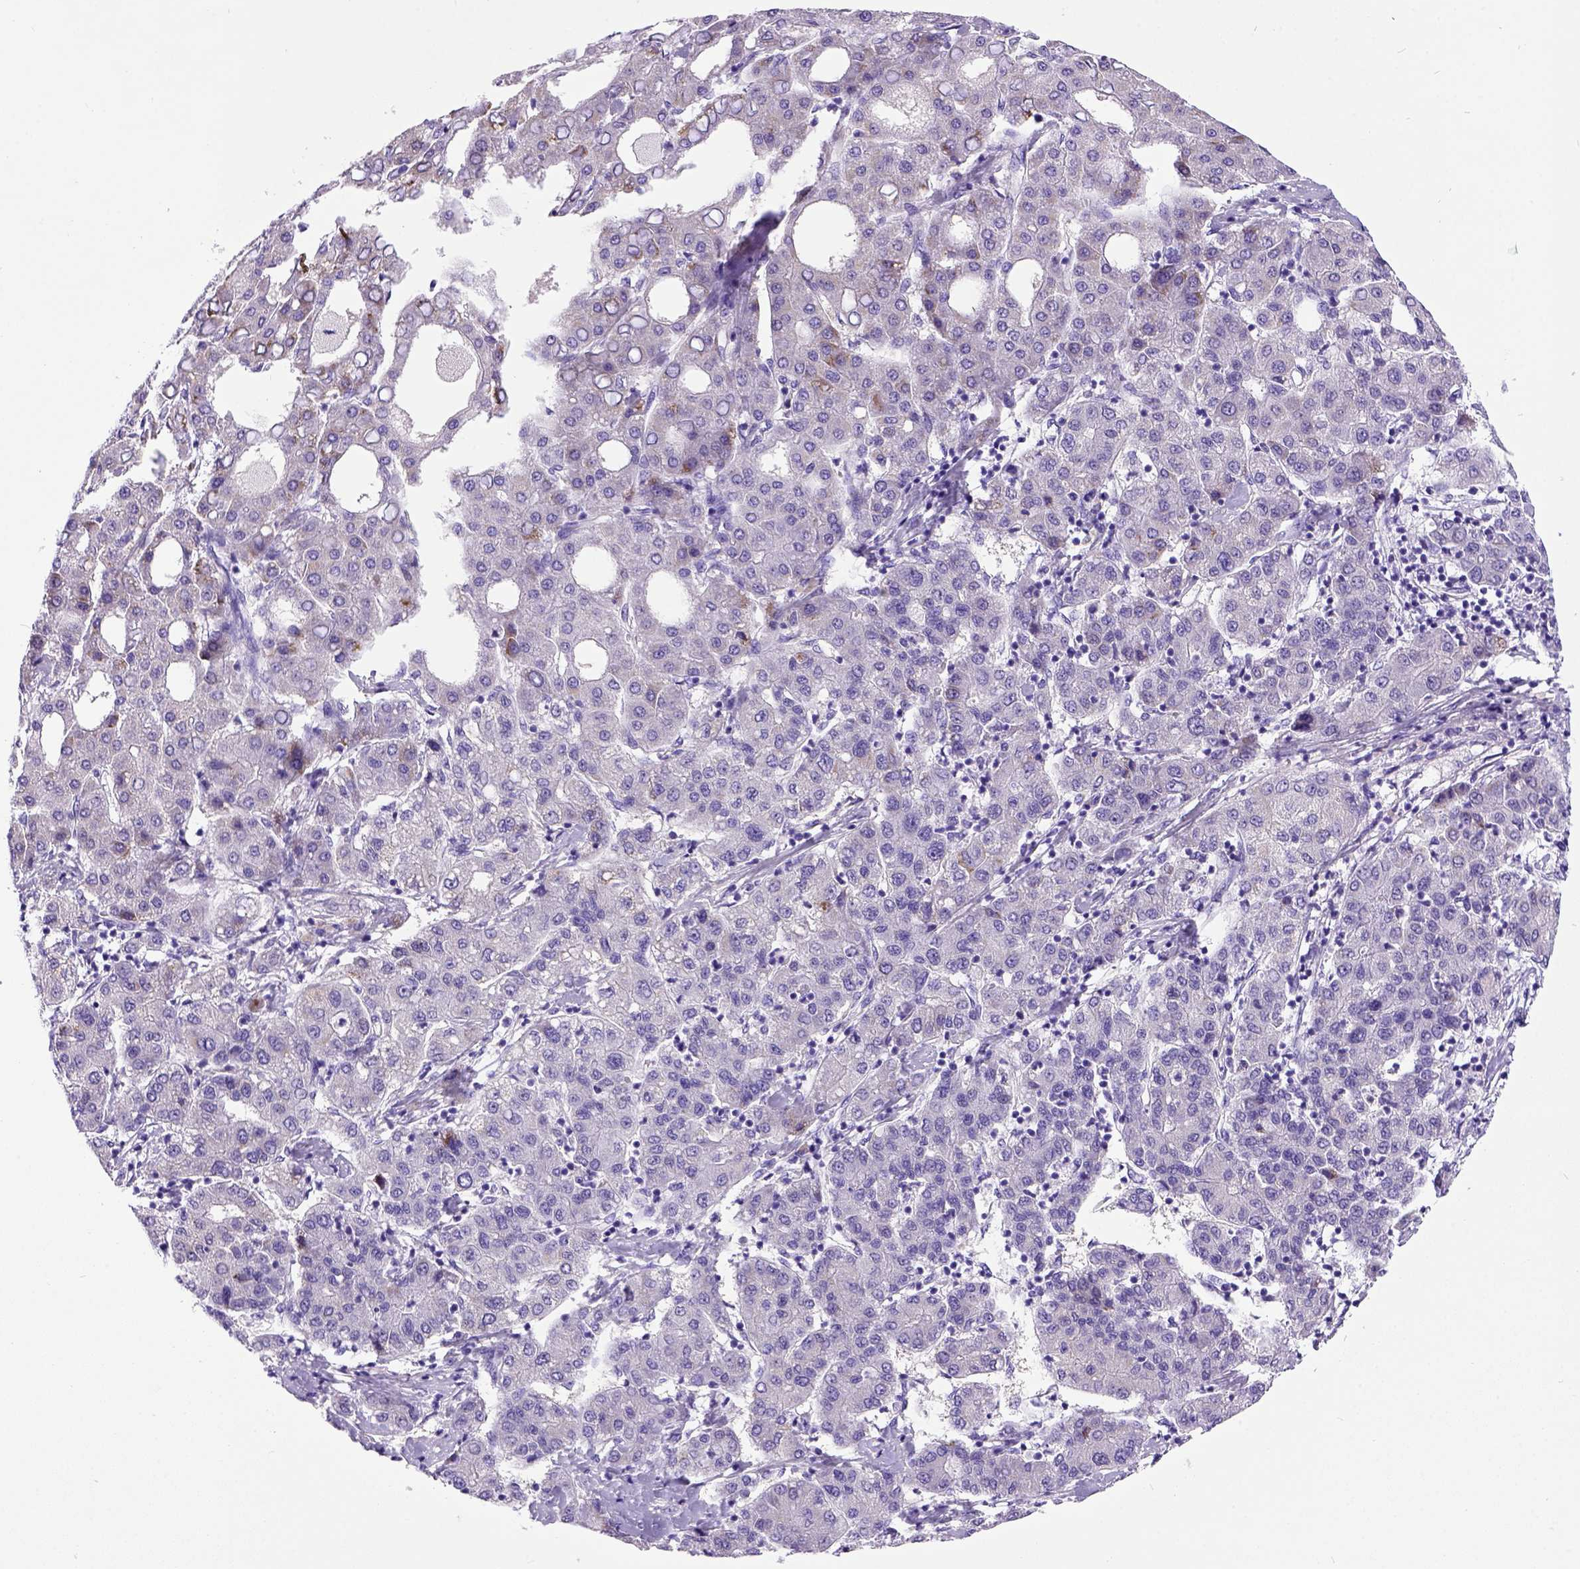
{"staining": {"intensity": "negative", "quantity": "none", "location": "none"}, "tissue": "liver cancer", "cell_type": "Tumor cells", "image_type": "cancer", "snomed": [{"axis": "morphology", "description": "Carcinoma, Hepatocellular, NOS"}, {"axis": "topography", "description": "Liver"}], "caption": "The histopathology image exhibits no significant staining in tumor cells of liver cancer.", "gene": "IGF2", "patient": {"sex": "male", "age": 65}}